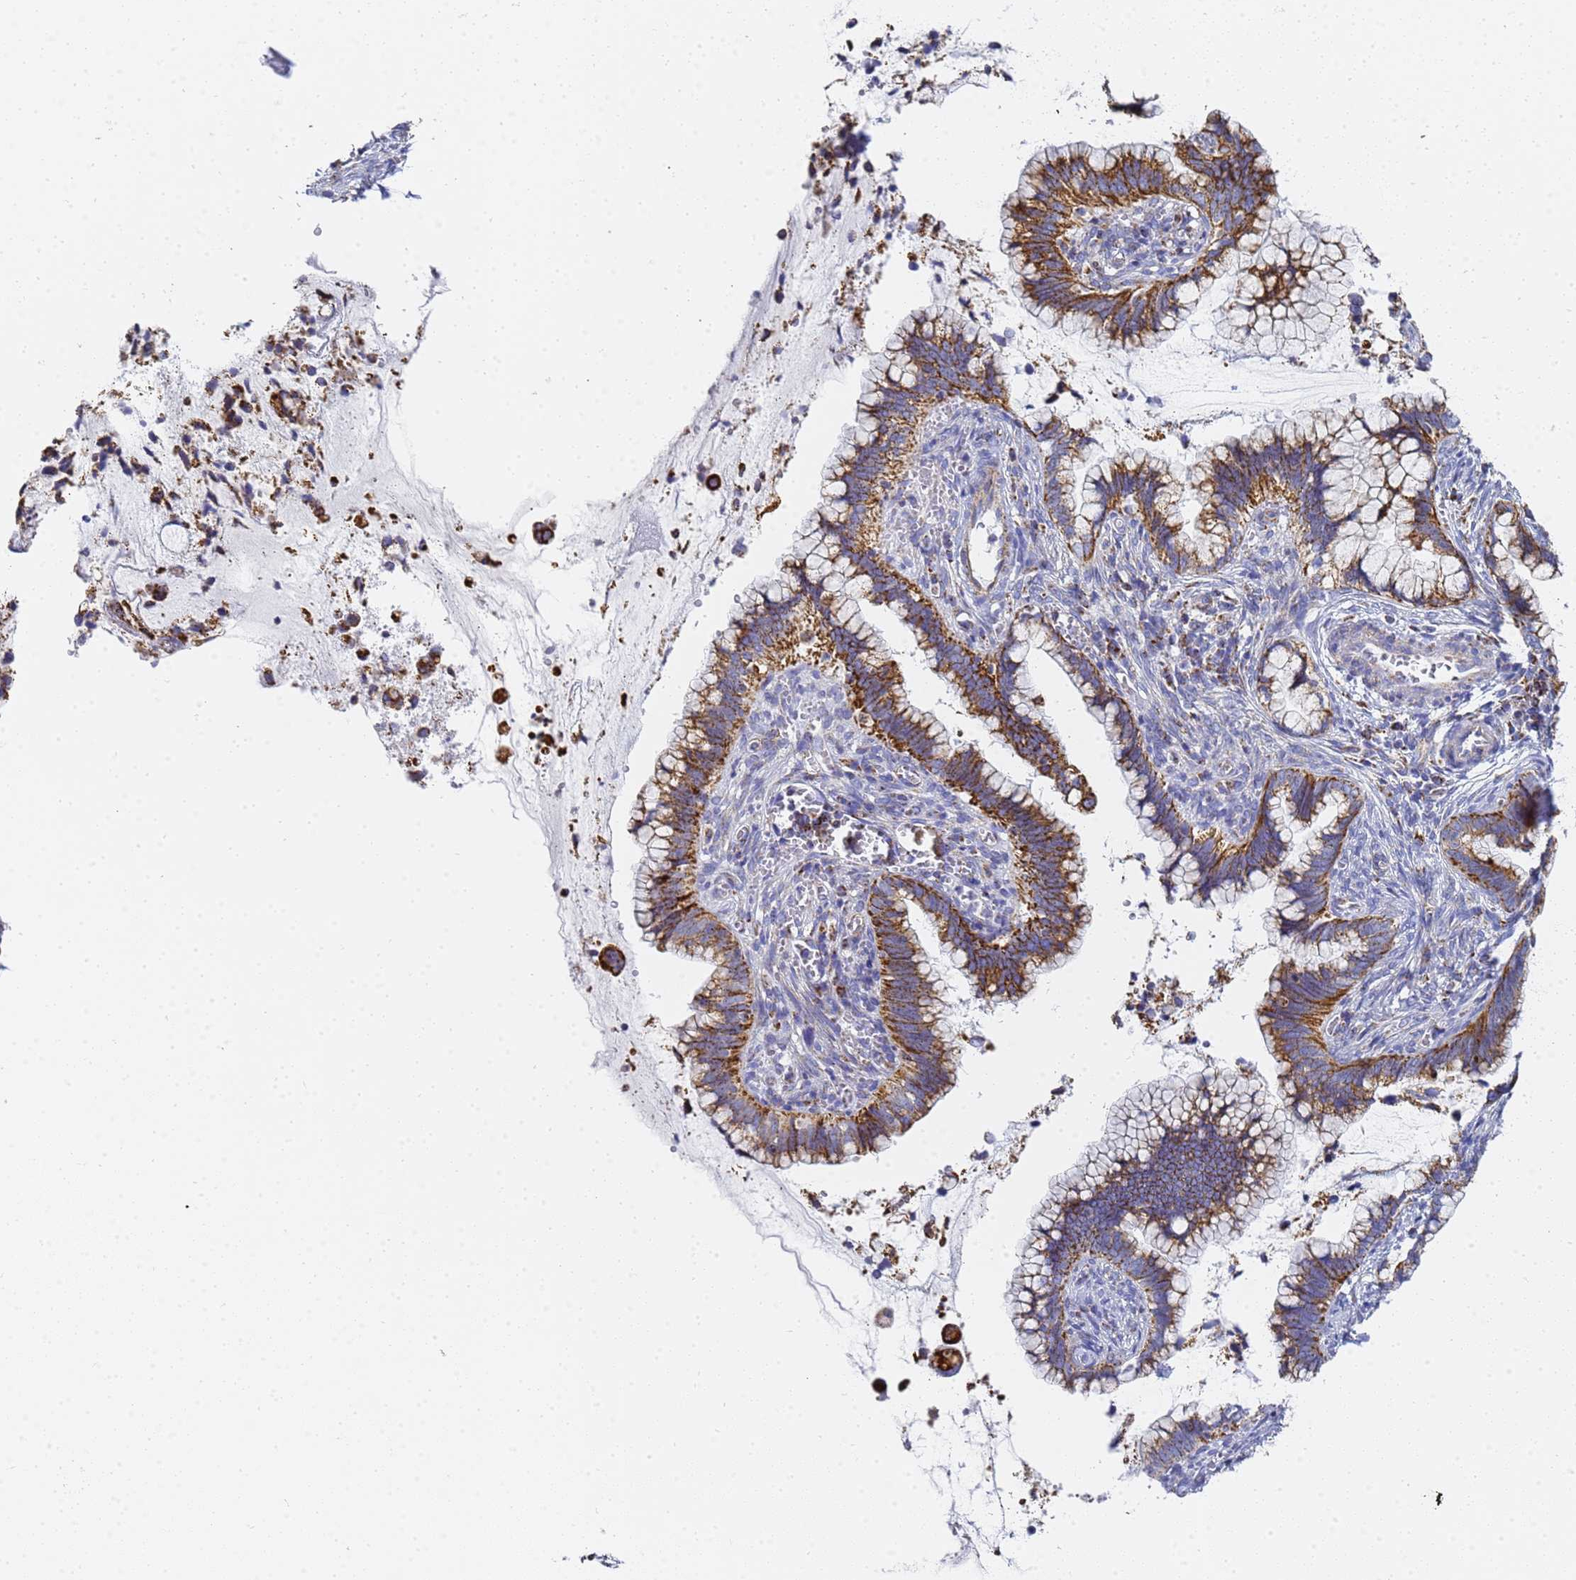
{"staining": {"intensity": "moderate", "quantity": ">75%", "location": "cytoplasmic/membranous"}, "tissue": "cervical cancer", "cell_type": "Tumor cells", "image_type": "cancer", "snomed": [{"axis": "morphology", "description": "Adenocarcinoma, NOS"}, {"axis": "topography", "description": "Cervix"}], "caption": "Brown immunohistochemical staining in human cervical cancer exhibits moderate cytoplasmic/membranous positivity in approximately >75% of tumor cells.", "gene": "CNIH4", "patient": {"sex": "female", "age": 44}}